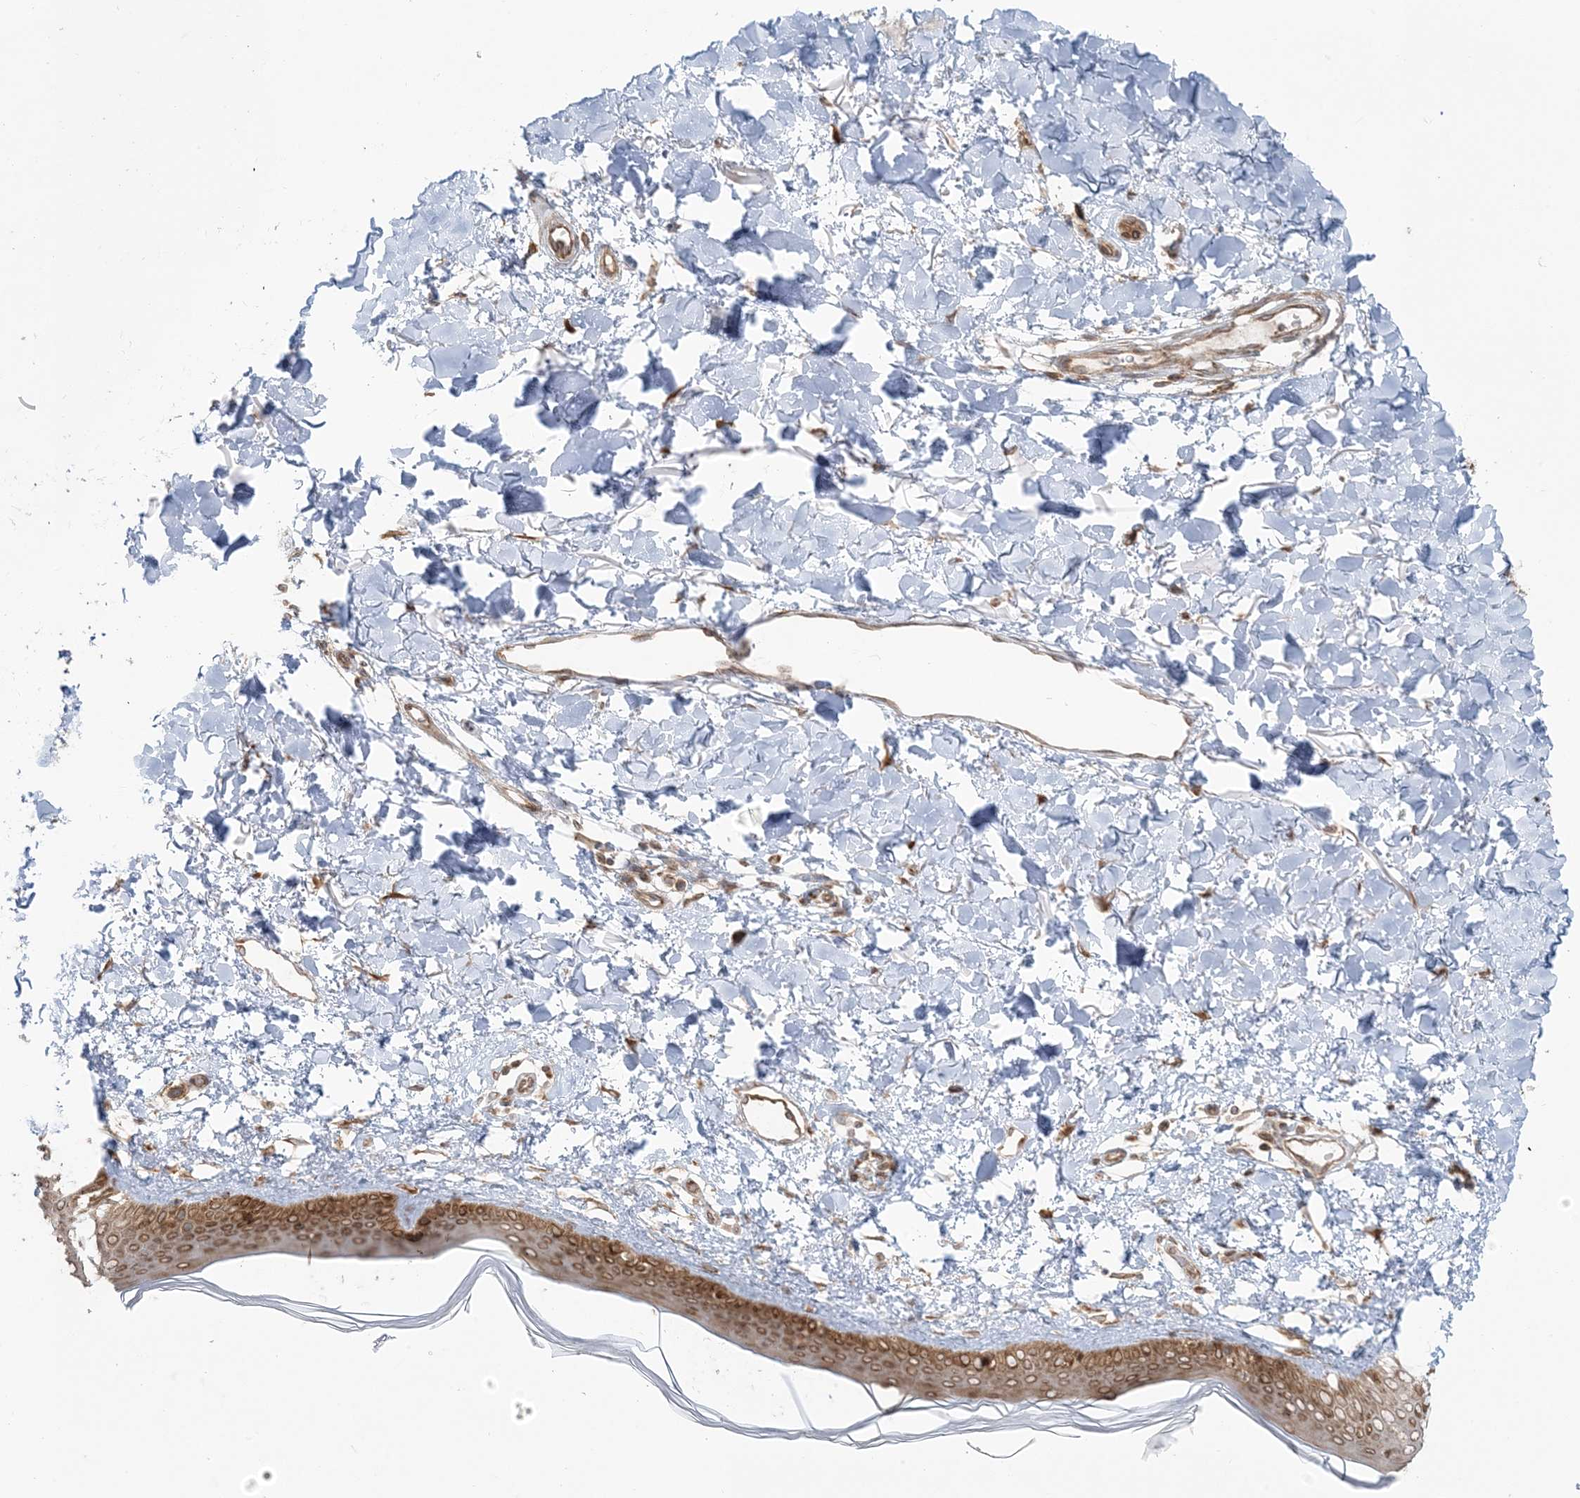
{"staining": {"intensity": "moderate", "quantity": ">75%", "location": "cytoplasmic/membranous"}, "tissue": "skin", "cell_type": "Fibroblasts", "image_type": "normal", "snomed": [{"axis": "morphology", "description": "Normal tissue, NOS"}, {"axis": "topography", "description": "Skin"}], "caption": "DAB (3,3'-diaminobenzidine) immunohistochemical staining of normal skin shows moderate cytoplasmic/membranous protein positivity in approximately >75% of fibroblasts. Using DAB (brown) and hematoxylin (blue) stains, captured at high magnification using brightfield microscopy.", "gene": "UBXN4", "patient": {"sex": "female", "age": 58}}